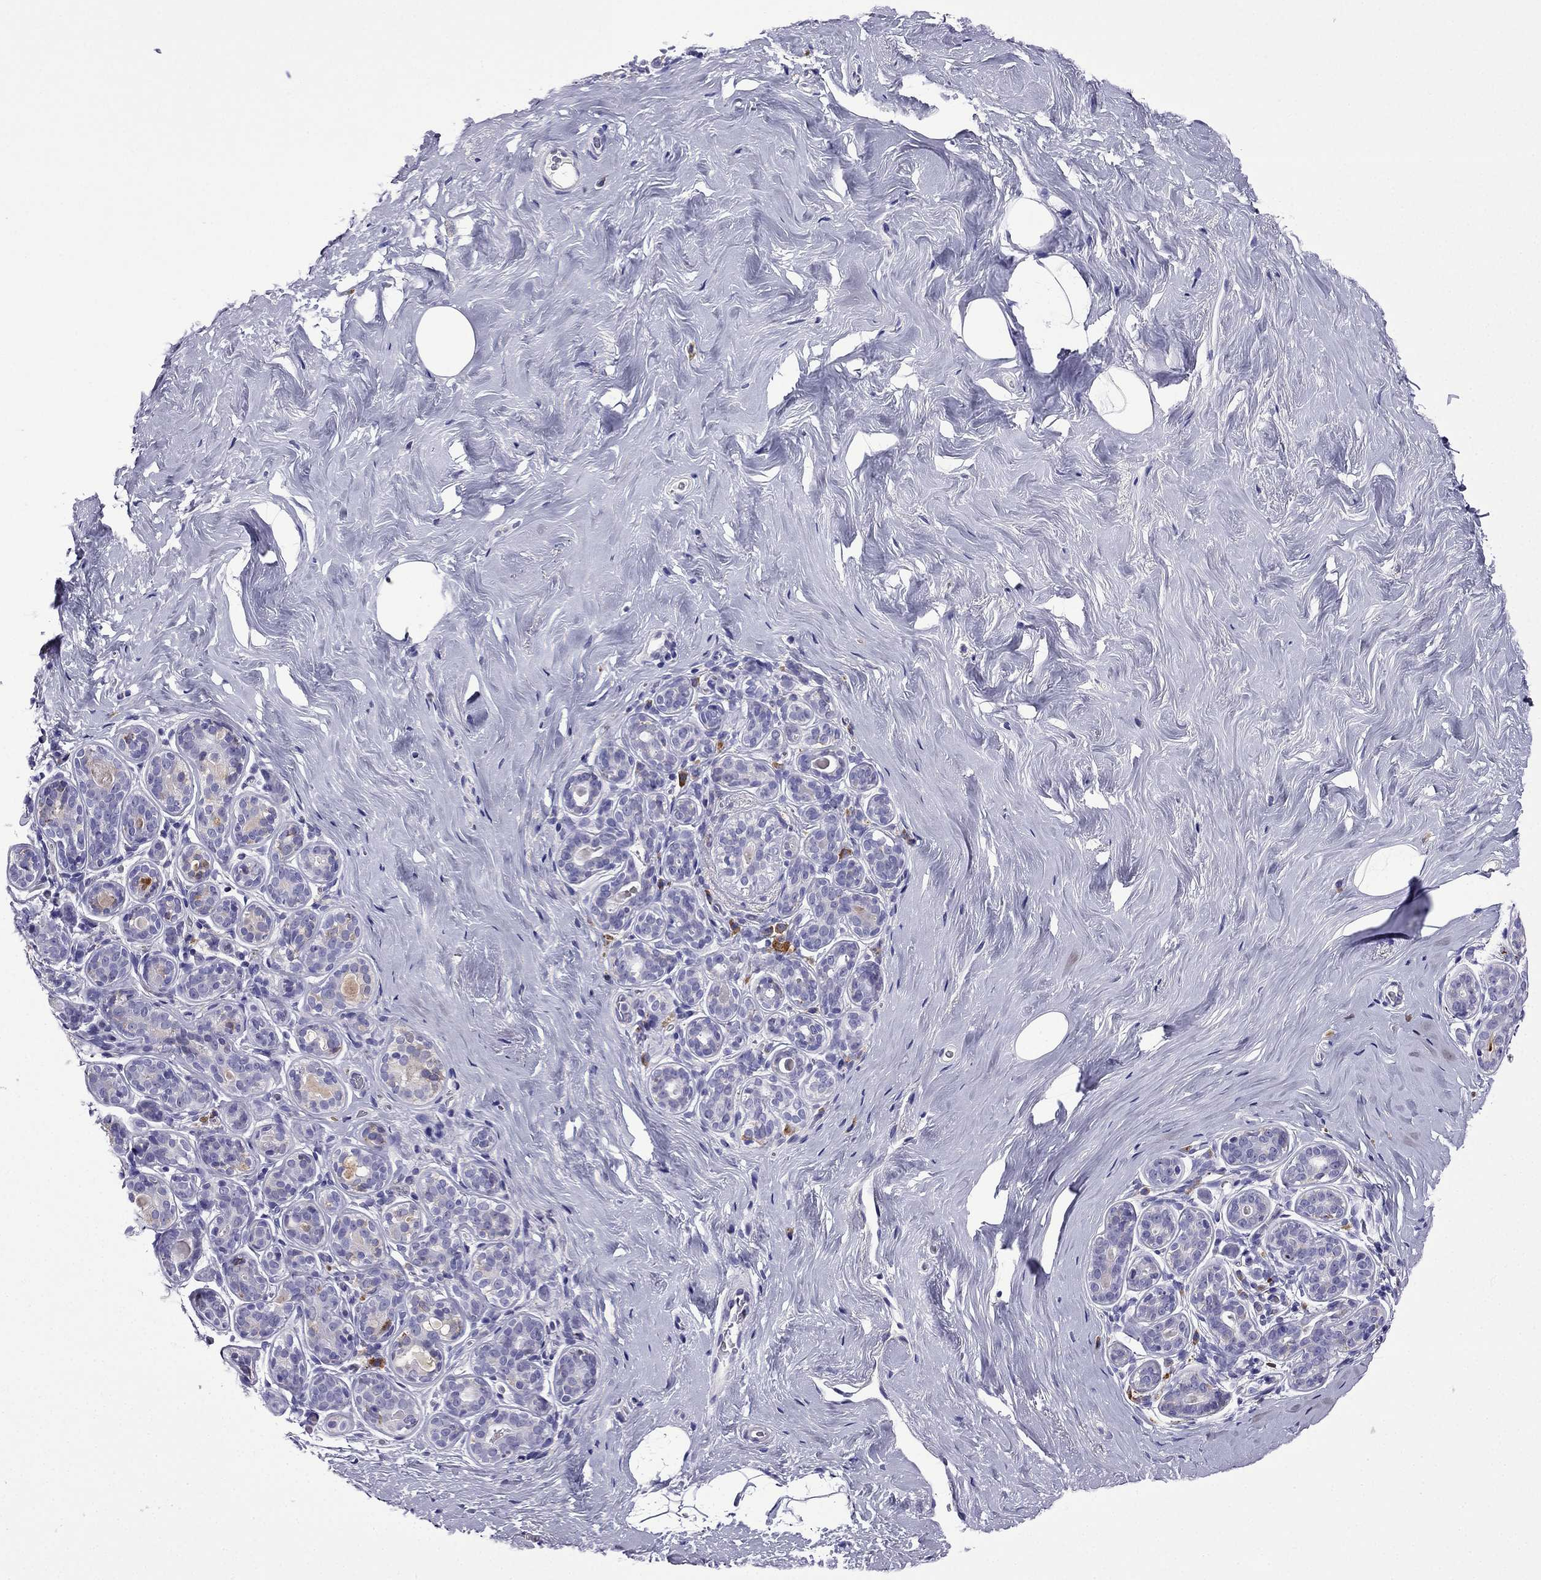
{"staining": {"intensity": "negative", "quantity": "none", "location": "none"}, "tissue": "breast", "cell_type": "Adipocytes", "image_type": "normal", "snomed": [{"axis": "morphology", "description": "Normal tissue, NOS"}, {"axis": "topography", "description": "Skin"}, {"axis": "topography", "description": "Breast"}], "caption": "A high-resolution image shows immunohistochemistry (IHC) staining of benign breast, which demonstrates no significant positivity in adipocytes.", "gene": "TSSK4", "patient": {"sex": "female", "age": 43}}